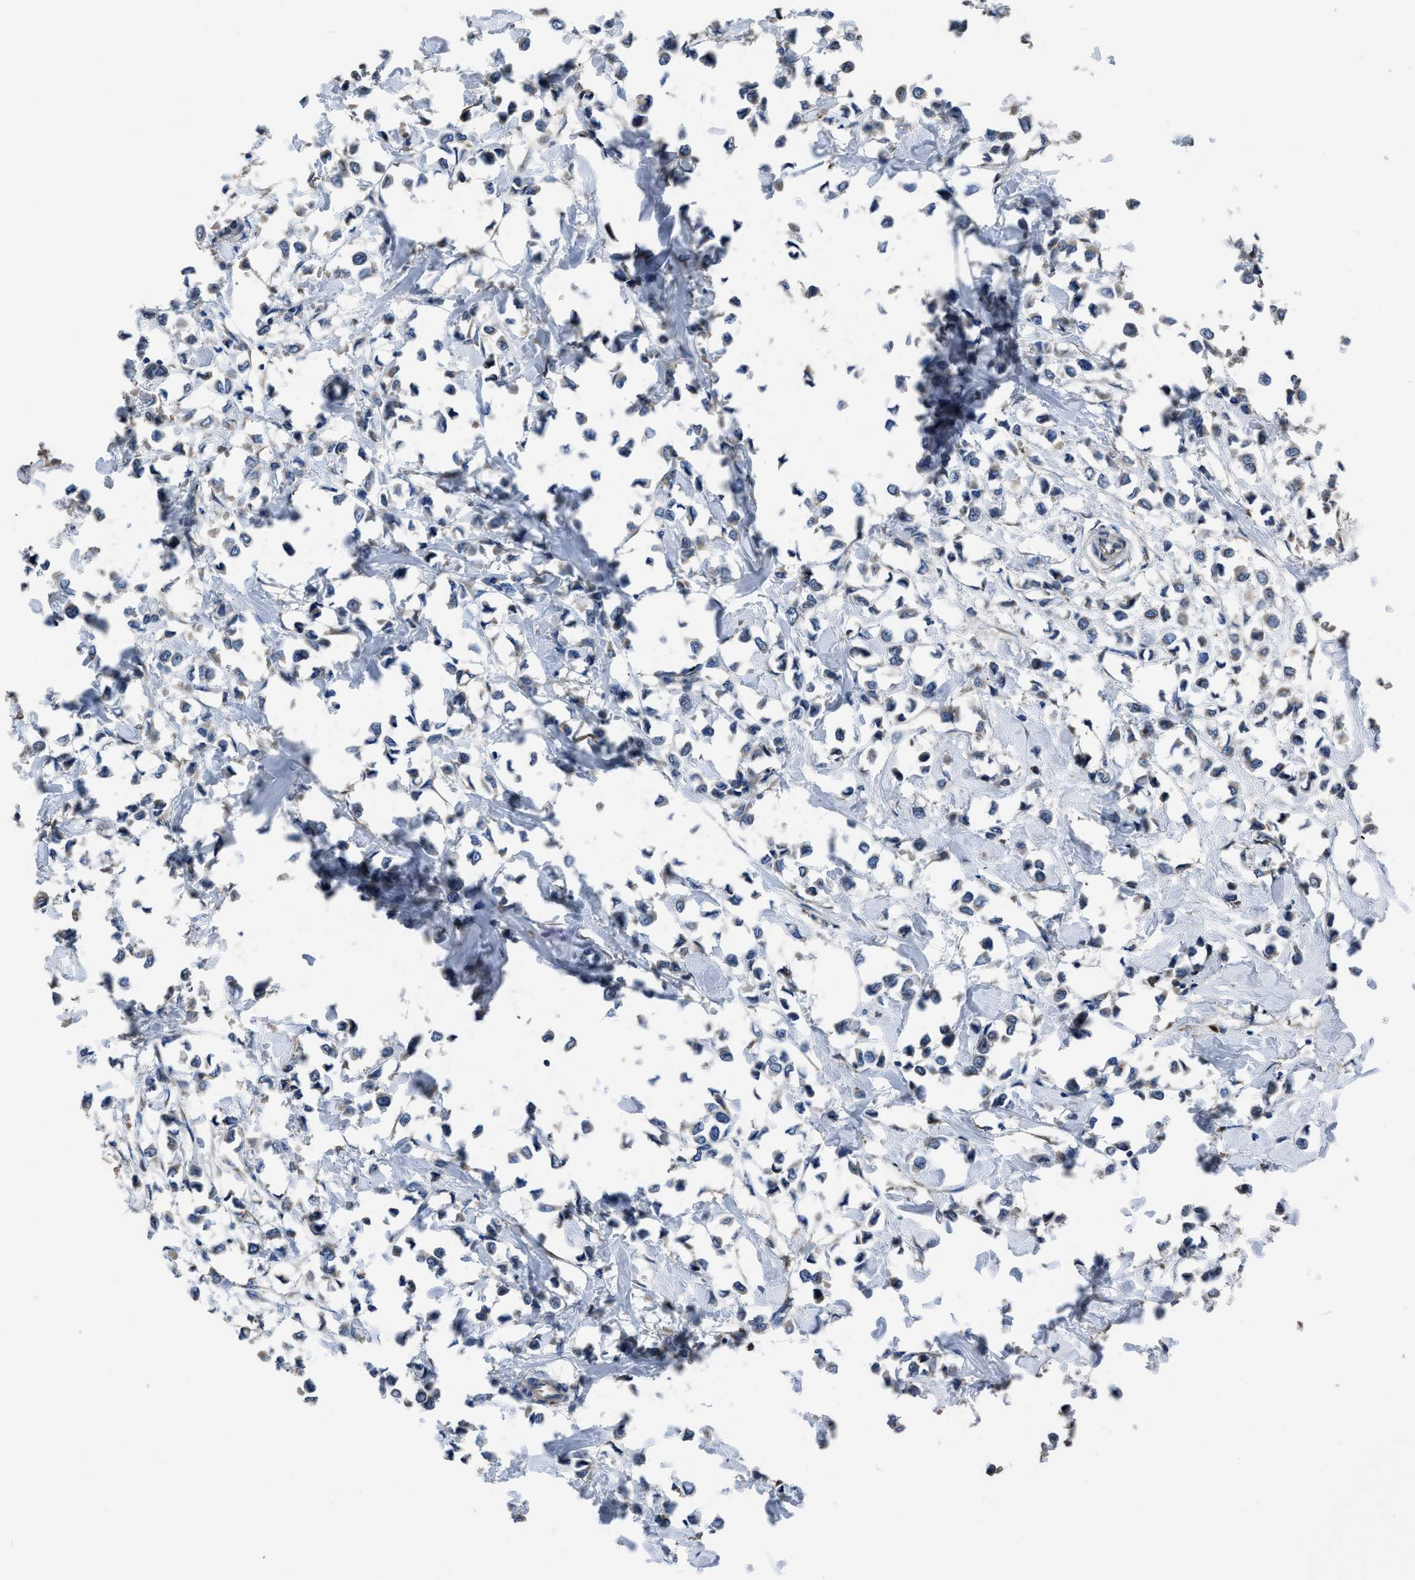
{"staining": {"intensity": "negative", "quantity": "none", "location": "none"}, "tissue": "breast cancer", "cell_type": "Tumor cells", "image_type": "cancer", "snomed": [{"axis": "morphology", "description": "Lobular carcinoma"}, {"axis": "topography", "description": "Breast"}], "caption": "Tumor cells are negative for brown protein staining in breast lobular carcinoma.", "gene": "ANGPT1", "patient": {"sex": "female", "age": 51}}